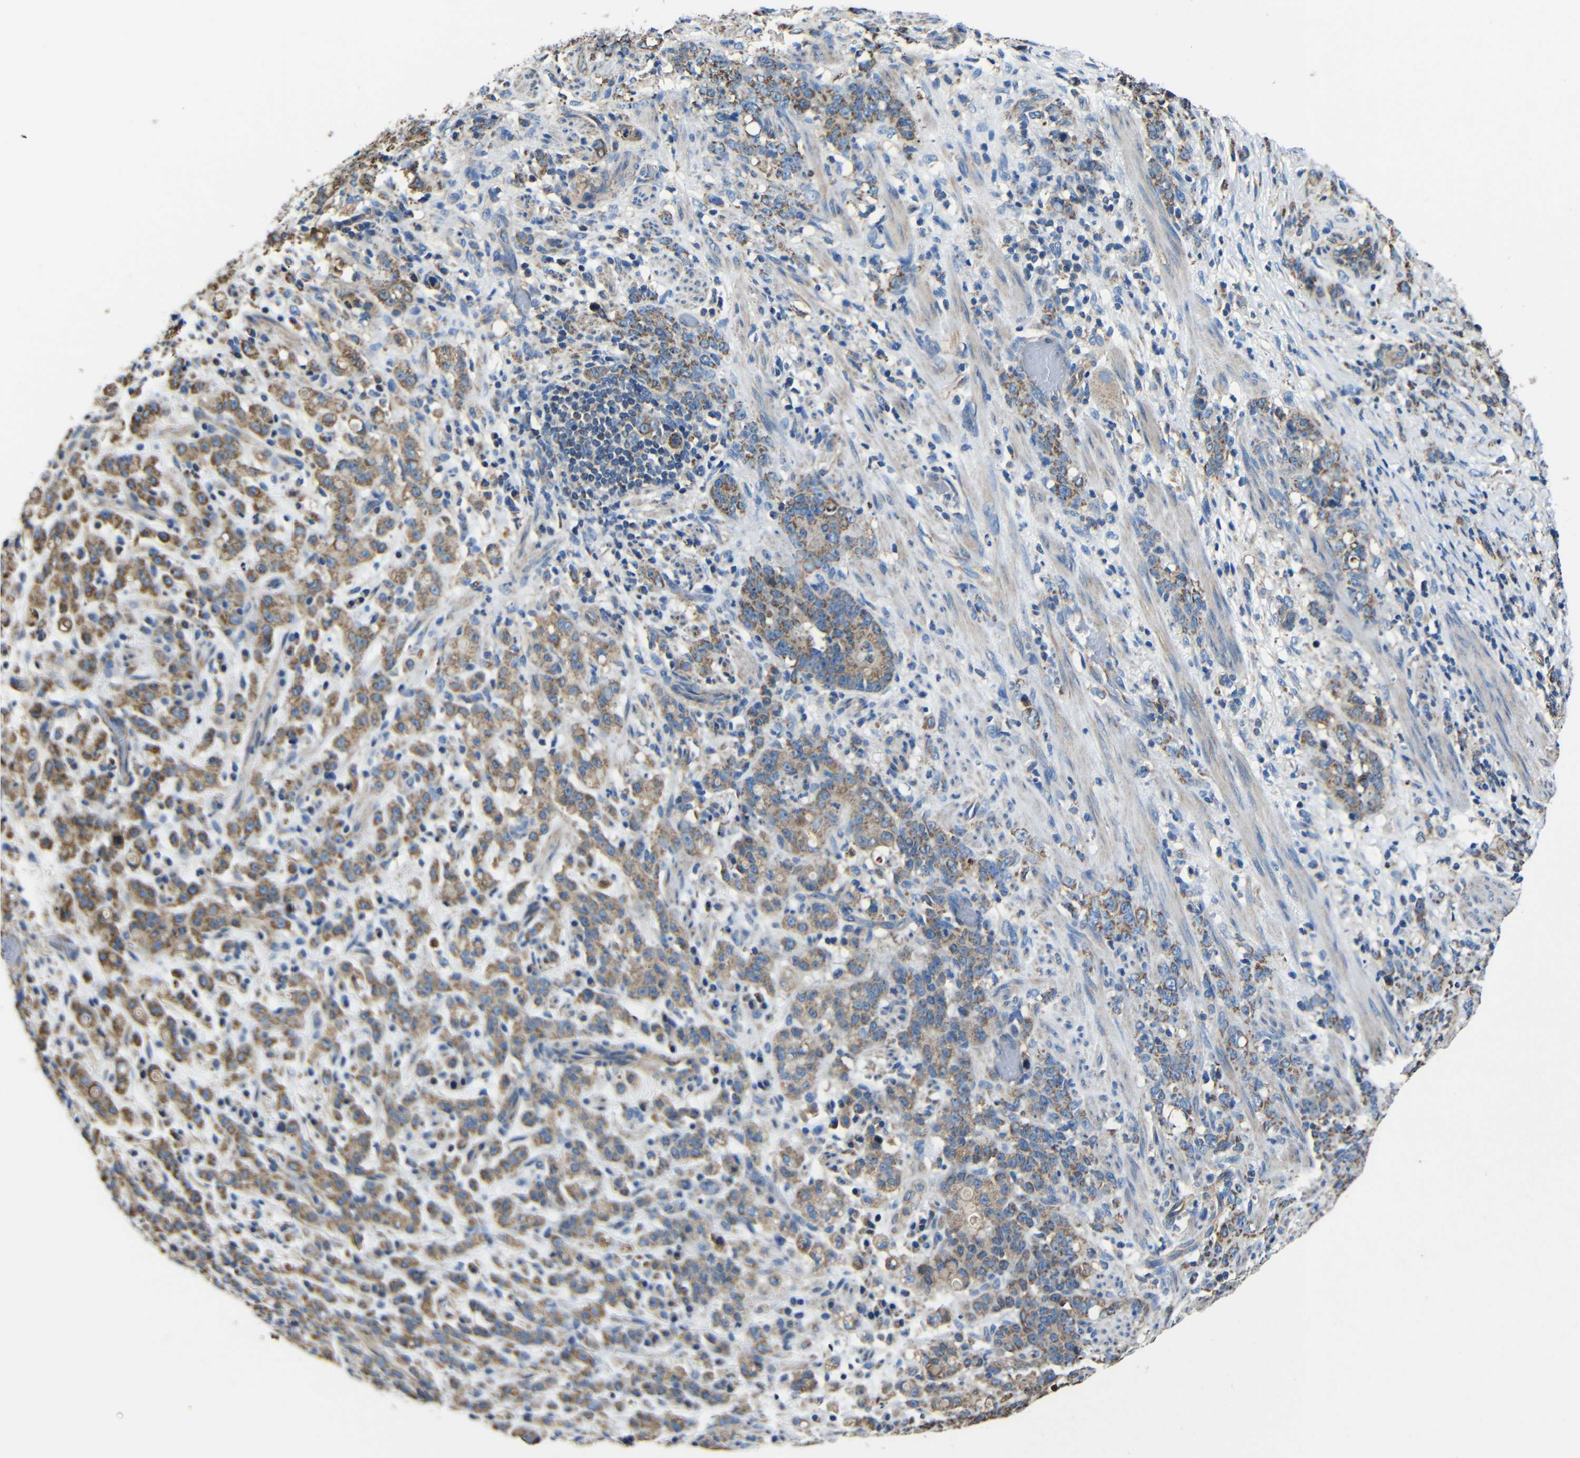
{"staining": {"intensity": "moderate", "quantity": ">75%", "location": "cytoplasmic/membranous"}, "tissue": "stomach cancer", "cell_type": "Tumor cells", "image_type": "cancer", "snomed": [{"axis": "morphology", "description": "Adenocarcinoma, NOS"}, {"axis": "topography", "description": "Stomach, lower"}], "caption": "A medium amount of moderate cytoplasmic/membranous staining is identified in approximately >75% of tumor cells in adenocarcinoma (stomach) tissue.", "gene": "INTS6L", "patient": {"sex": "male", "age": 88}}